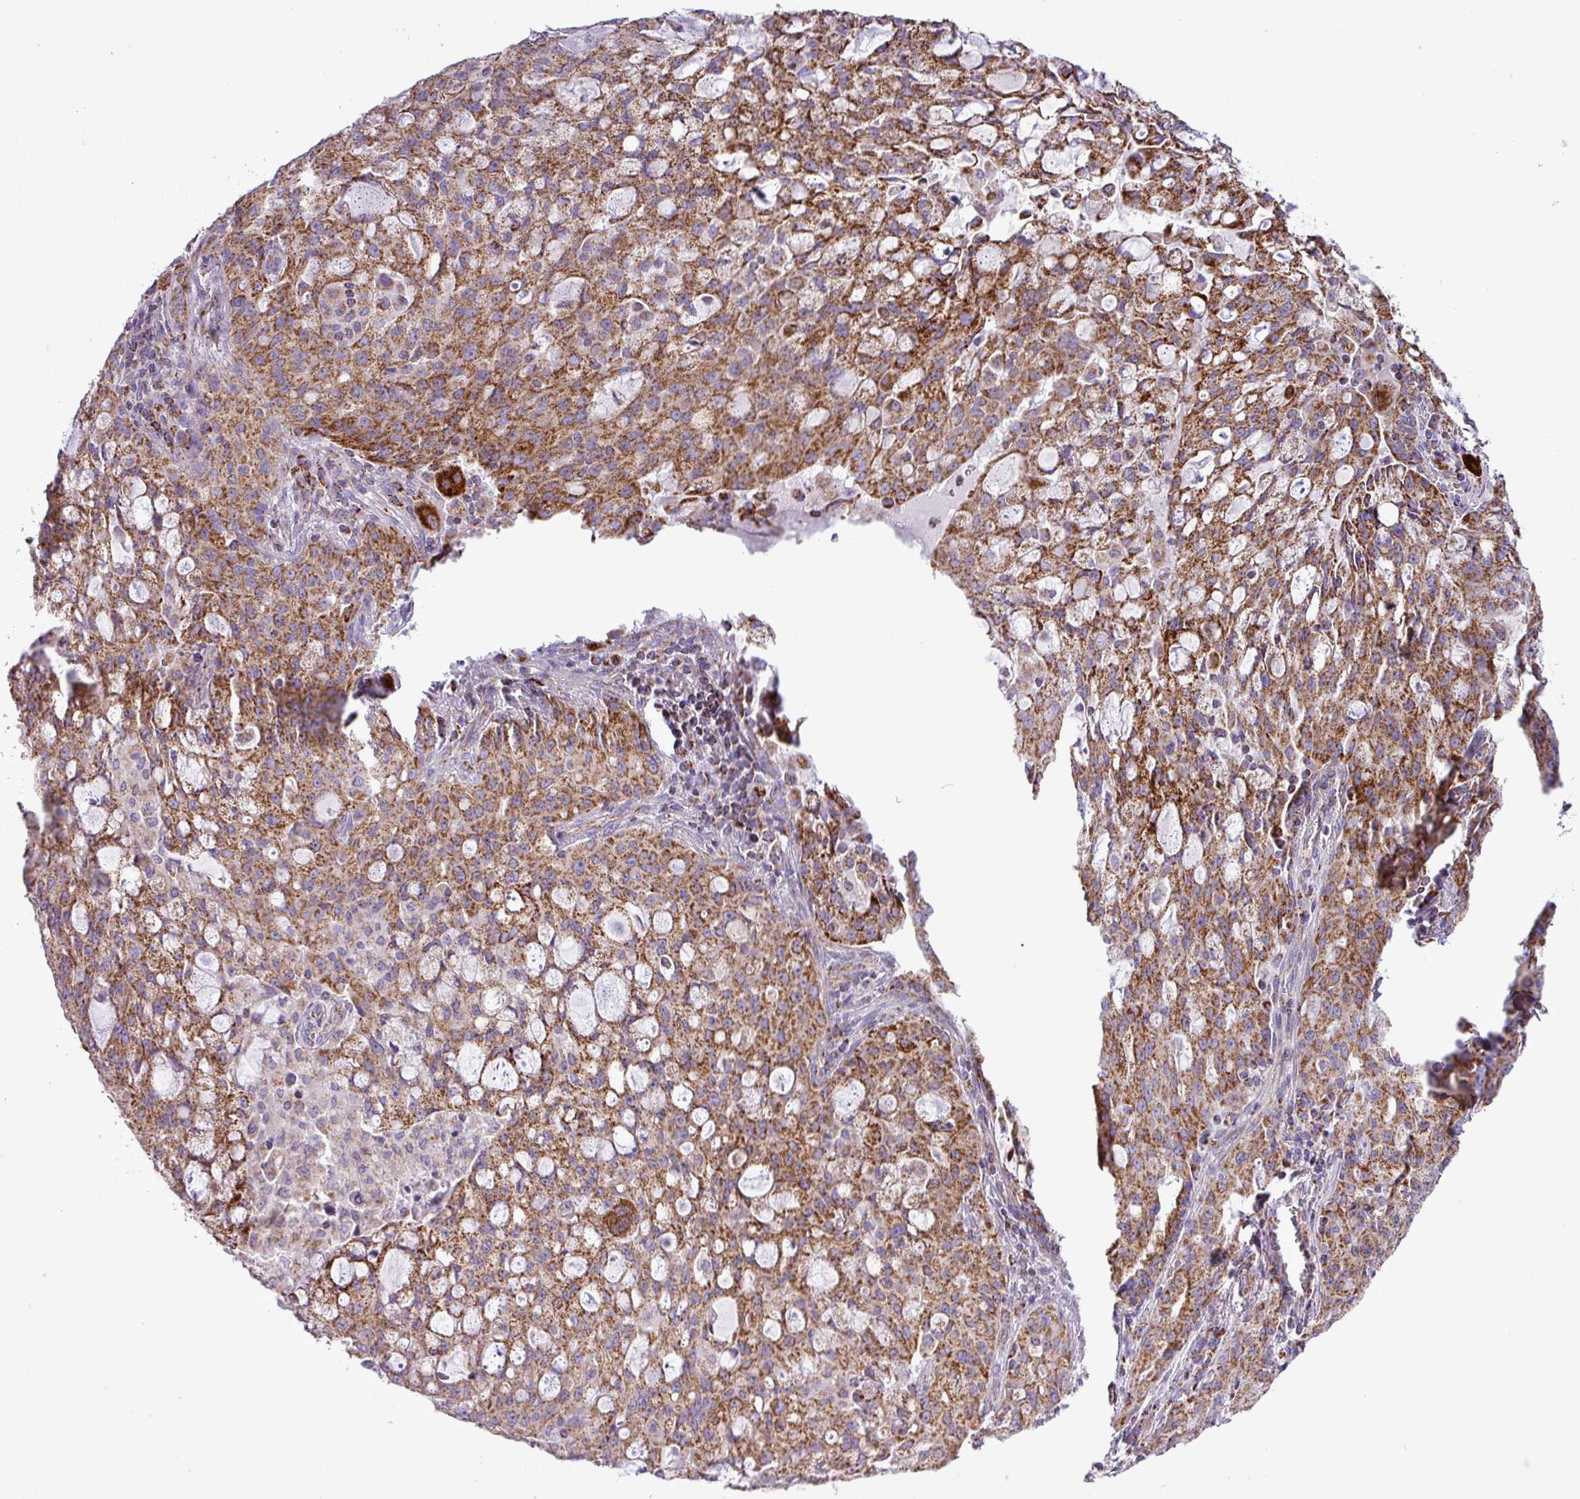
{"staining": {"intensity": "strong", "quantity": ">75%", "location": "cytoplasmic/membranous"}, "tissue": "lung cancer", "cell_type": "Tumor cells", "image_type": "cancer", "snomed": [{"axis": "morphology", "description": "Adenocarcinoma, NOS"}, {"axis": "topography", "description": "Lung"}], "caption": "High-magnification brightfield microscopy of adenocarcinoma (lung) stained with DAB (3,3'-diaminobenzidine) (brown) and counterstained with hematoxylin (blue). tumor cells exhibit strong cytoplasmic/membranous staining is present in about>75% of cells.", "gene": "ZNF81", "patient": {"sex": "female", "age": 44}}